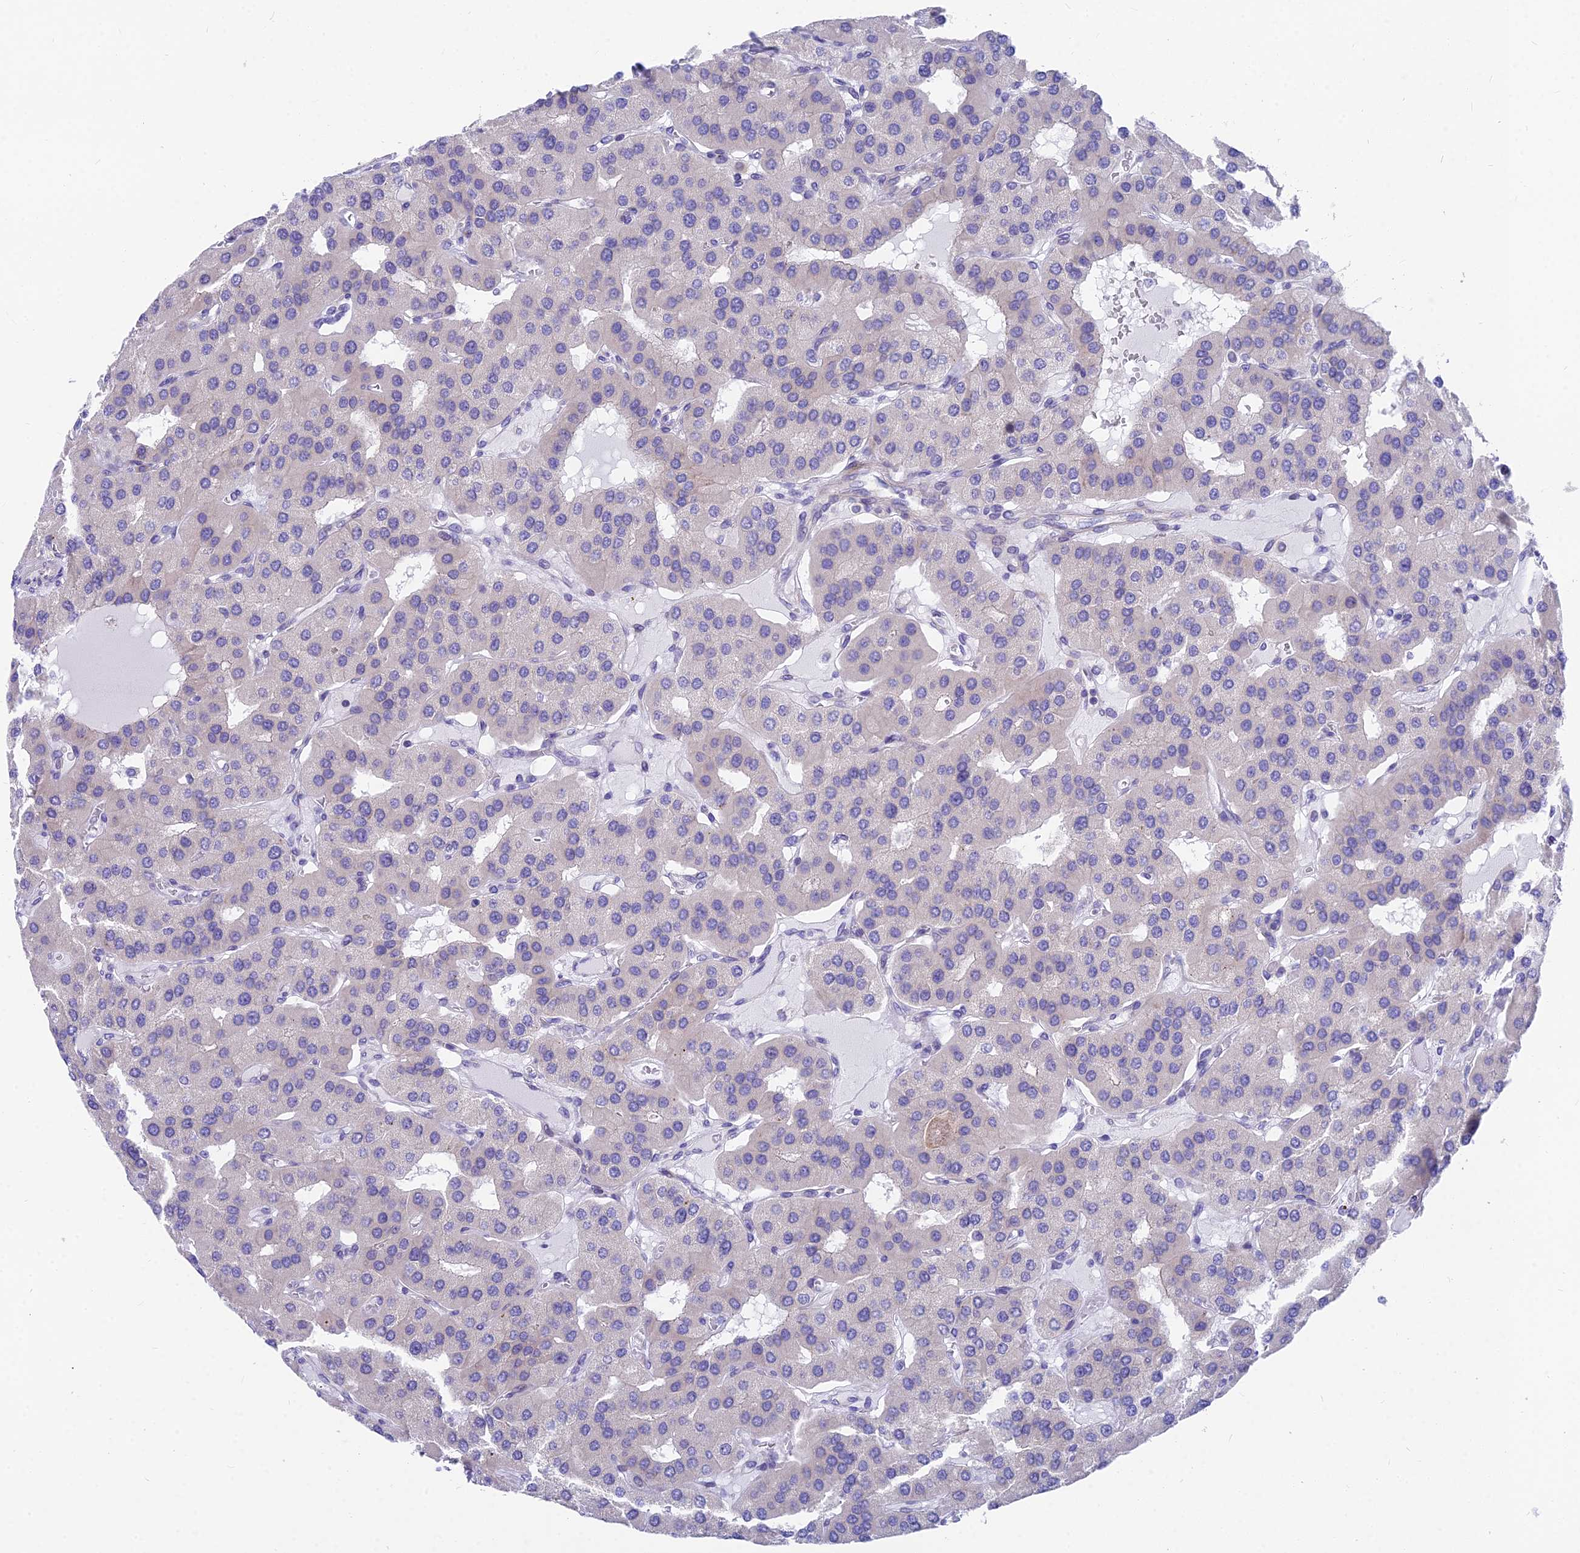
{"staining": {"intensity": "negative", "quantity": "none", "location": "none"}, "tissue": "parathyroid gland", "cell_type": "Glandular cells", "image_type": "normal", "snomed": [{"axis": "morphology", "description": "Normal tissue, NOS"}, {"axis": "morphology", "description": "Adenoma, NOS"}, {"axis": "topography", "description": "Parathyroid gland"}], "caption": "An immunohistochemistry micrograph of unremarkable parathyroid gland is shown. There is no staining in glandular cells of parathyroid gland.", "gene": "MVB12A", "patient": {"sex": "female", "age": 86}}